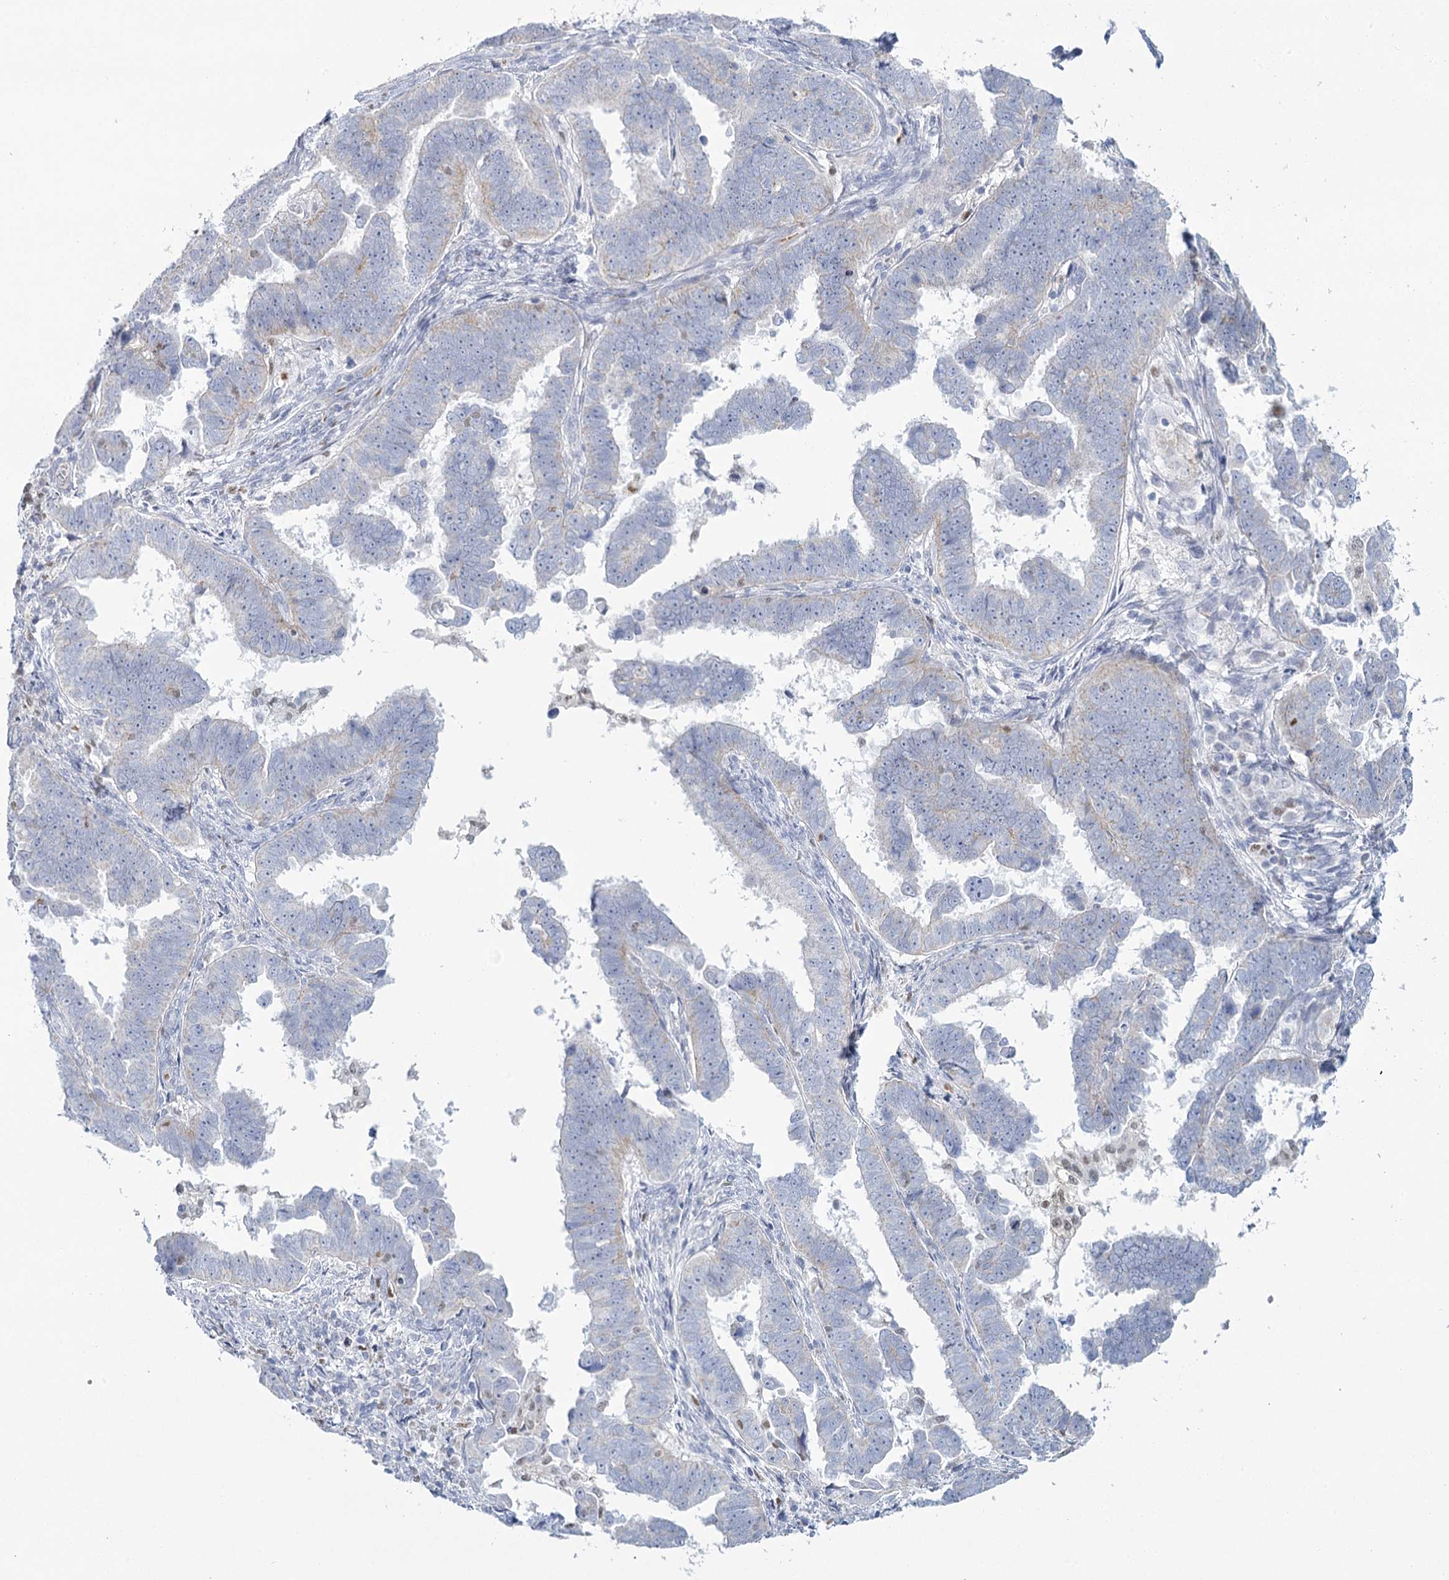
{"staining": {"intensity": "negative", "quantity": "none", "location": "none"}, "tissue": "endometrial cancer", "cell_type": "Tumor cells", "image_type": "cancer", "snomed": [{"axis": "morphology", "description": "Adenocarcinoma, NOS"}, {"axis": "topography", "description": "Endometrium"}], "caption": "The photomicrograph reveals no staining of tumor cells in endometrial adenocarcinoma.", "gene": "IGSF3", "patient": {"sex": "female", "age": 75}}